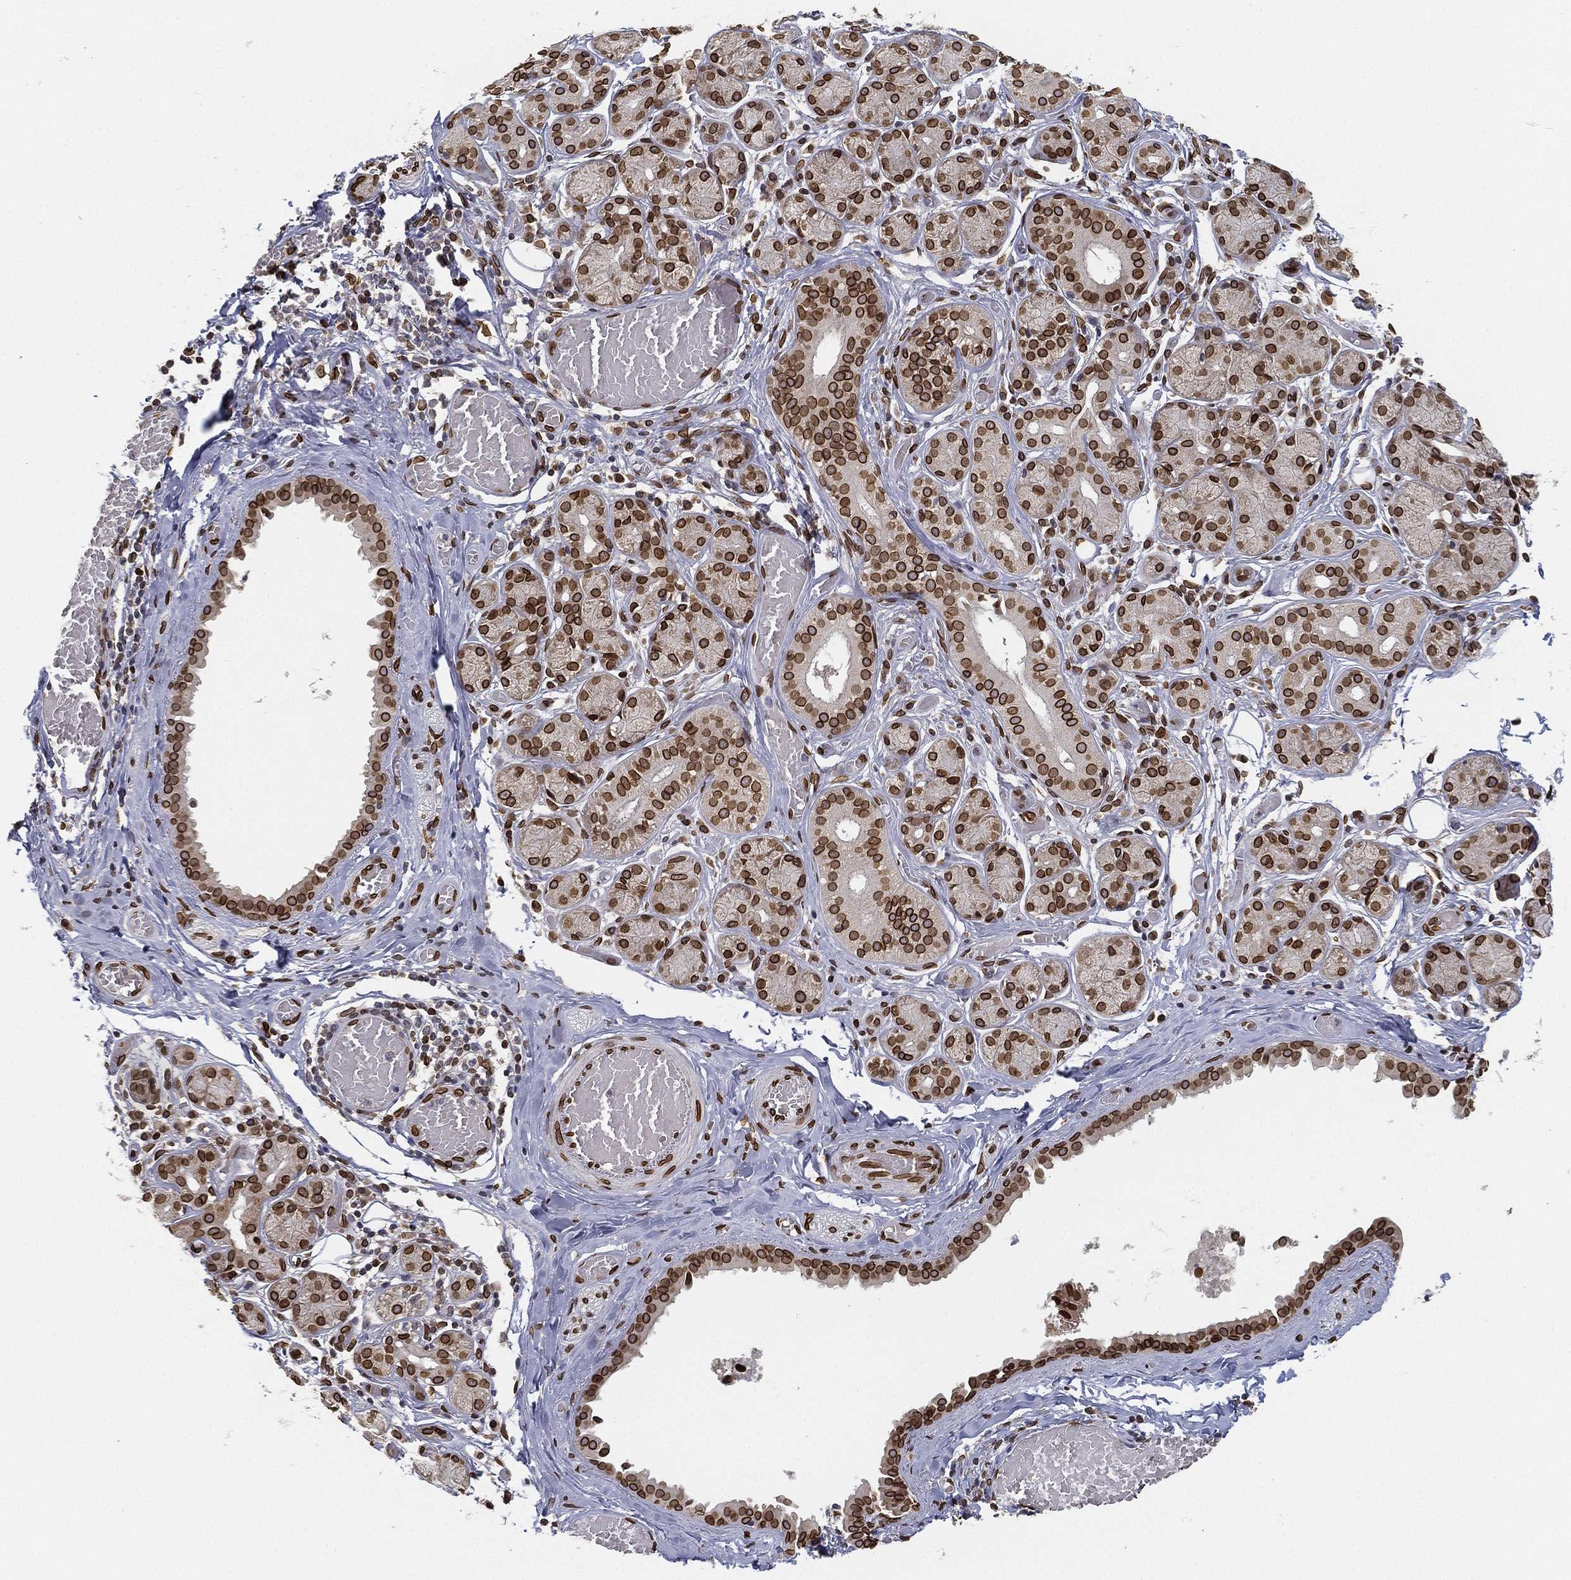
{"staining": {"intensity": "strong", "quantity": ">75%", "location": "cytoplasmic/membranous,nuclear"}, "tissue": "salivary gland", "cell_type": "Glandular cells", "image_type": "normal", "snomed": [{"axis": "morphology", "description": "Normal tissue, NOS"}, {"axis": "topography", "description": "Salivary gland"}, {"axis": "topography", "description": "Peripheral nerve tissue"}], "caption": "An IHC histopathology image of benign tissue is shown. Protein staining in brown labels strong cytoplasmic/membranous,nuclear positivity in salivary gland within glandular cells. The protein is shown in brown color, while the nuclei are stained blue.", "gene": "PALB2", "patient": {"sex": "male", "age": 71}}